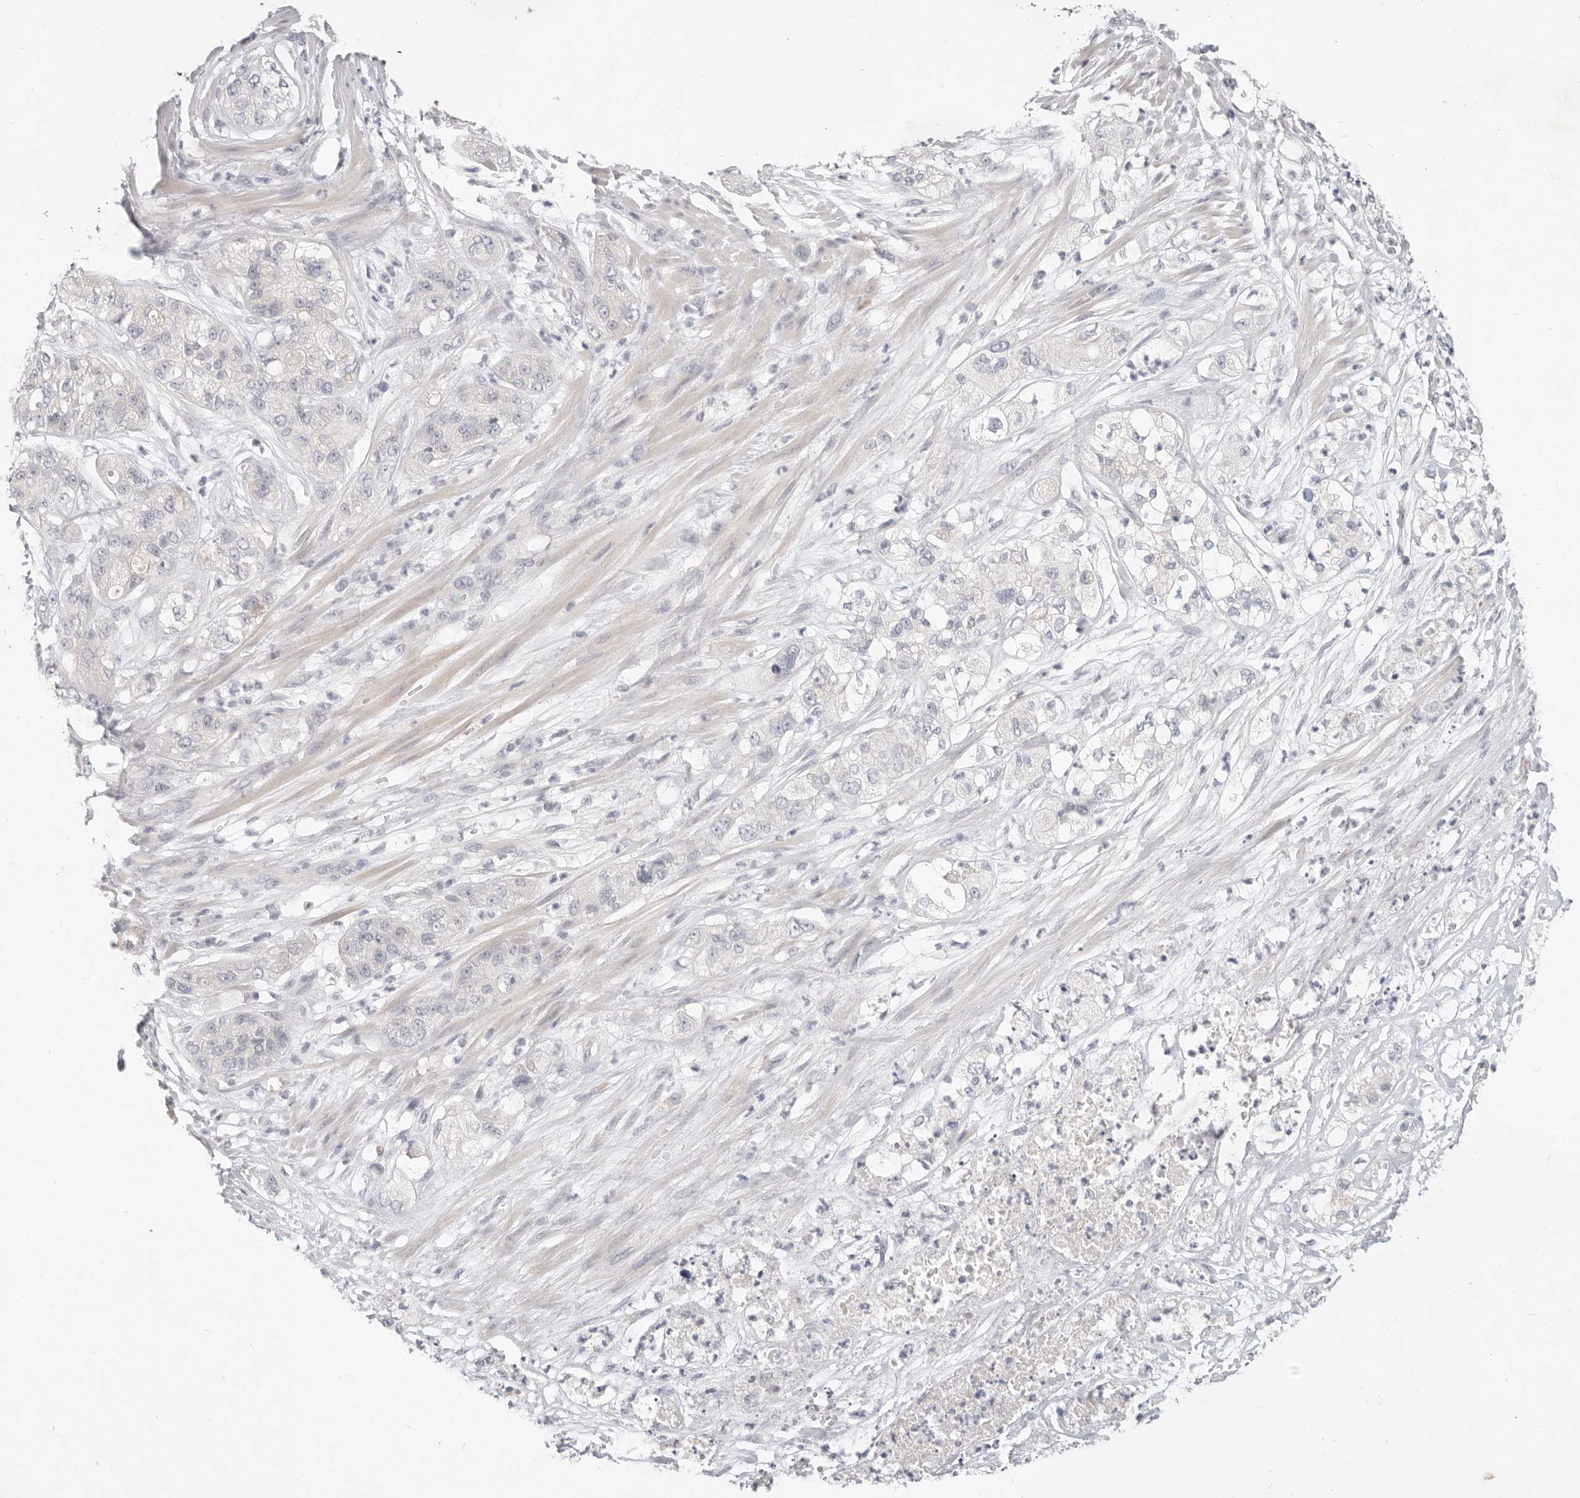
{"staining": {"intensity": "negative", "quantity": "none", "location": "none"}, "tissue": "pancreatic cancer", "cell_type": "Tumor cells", "image_type": "cancer", "snomed": [{"axis": "morphology", "description": "Adenocarcinoma, NOS"}, {"axis": "topography", "description": "Pancreas"}], "caption": "Immunohistochemistry (IHC) photomicrograph of pancreatic cancer (adenocarcinoma) stained for a protein (brown), which reveals no positivity in tumor cells.", "gene": "TMEM63B", "patient": {"sex": "female", "age": 78}}